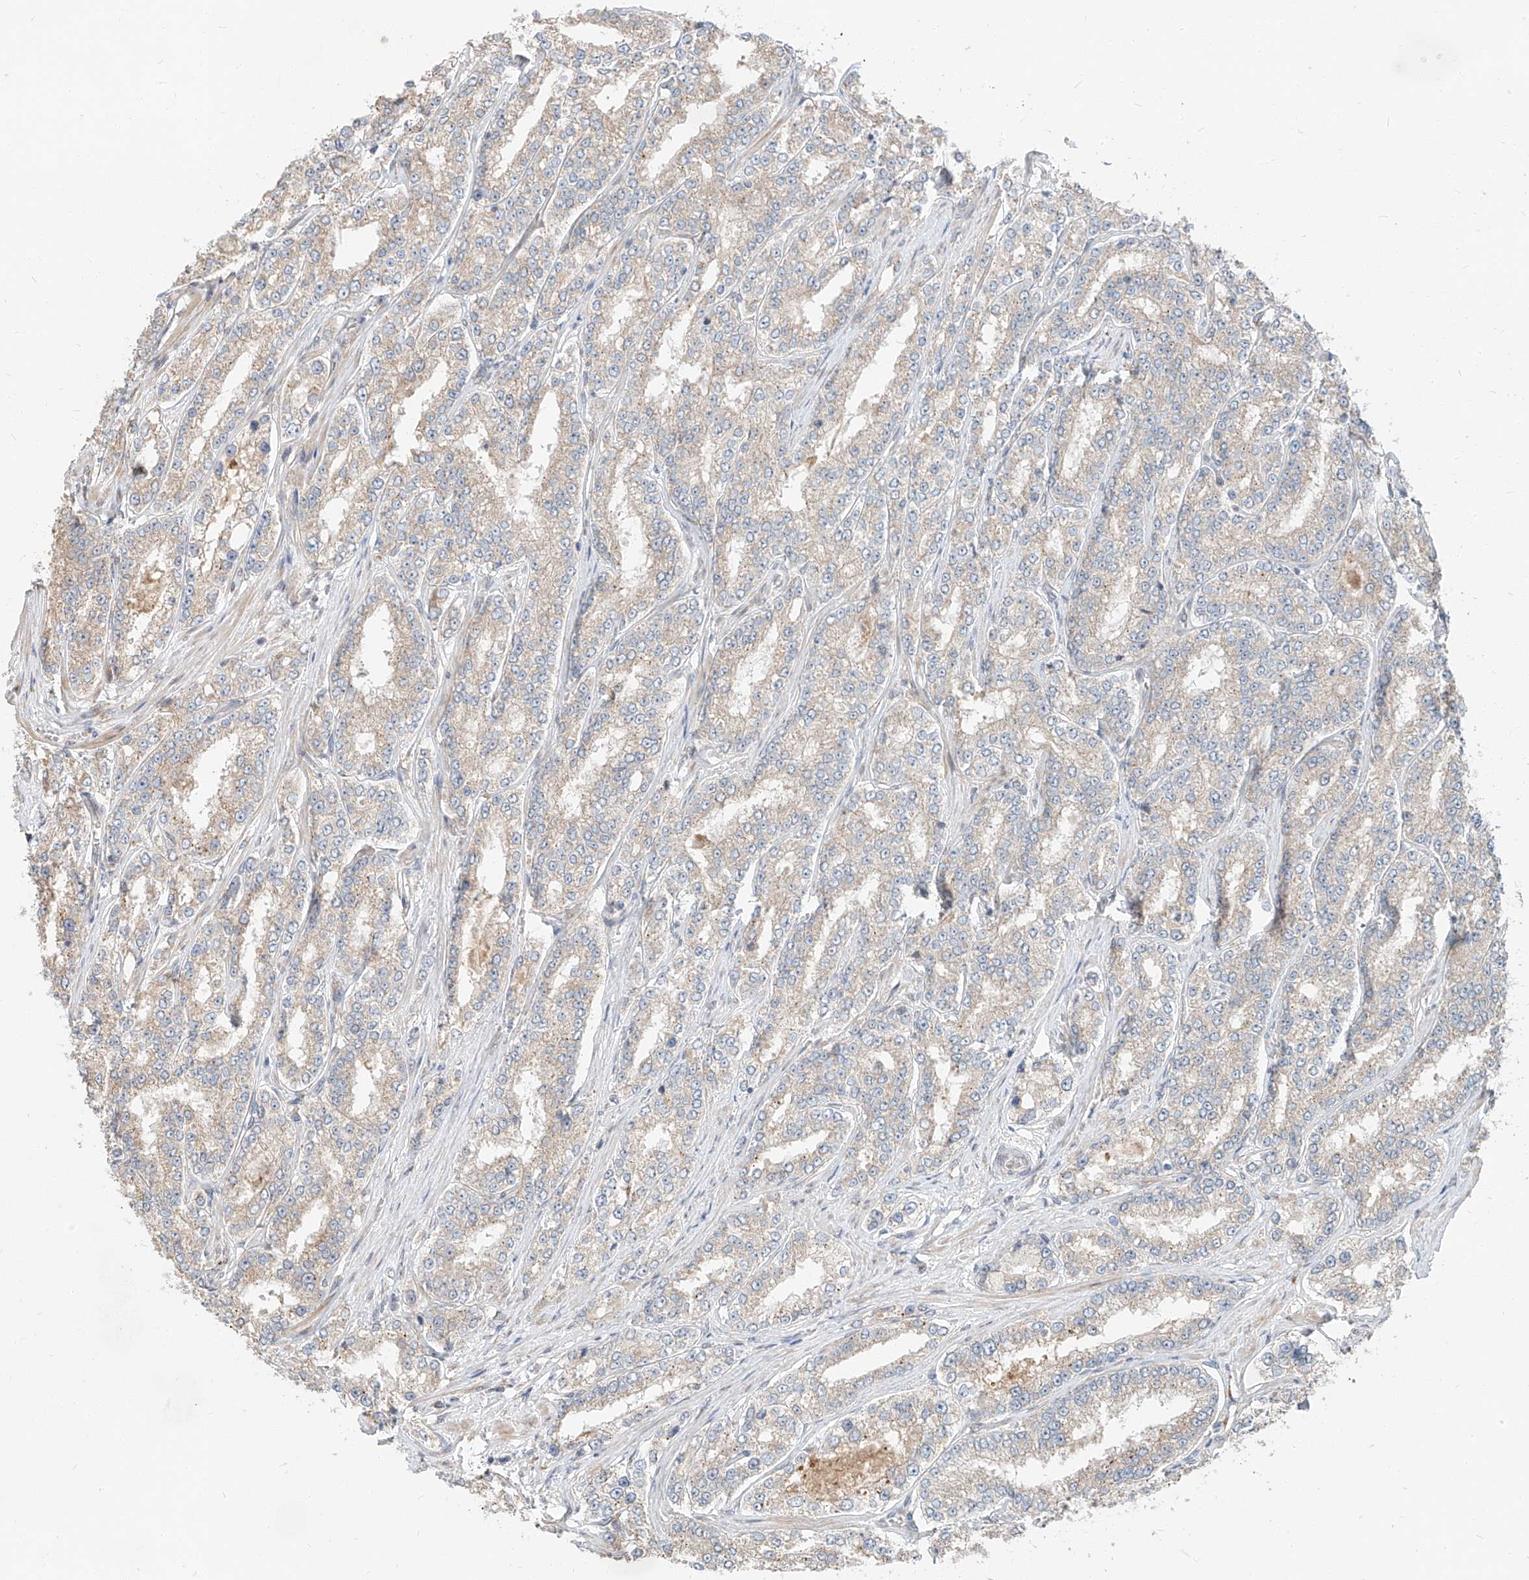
{"staining": {"intensity": "weak", "quantity": "<25%", "location": "cytoplasmic/membranous"}, "tissue": "prostate cancer", "cell_type": "Tumor cells", "image_type": "cancer", "snomed": [{"axis": "morphology", "description": "Normal tissue, NOS"}, {"axis": "morphology", "description": "Adenocarcinoma, High grade"}, {"axis": "topography", "description": "Prostate"}], "caption": "High power microscopy micrograph of an IHC photomicrograph of adenocarcinoma (high-grade) (prostate), revealing no significant positivity in tumor cells.", "gene": "STX19", "patient": {"sex": "male", "age": 83}}